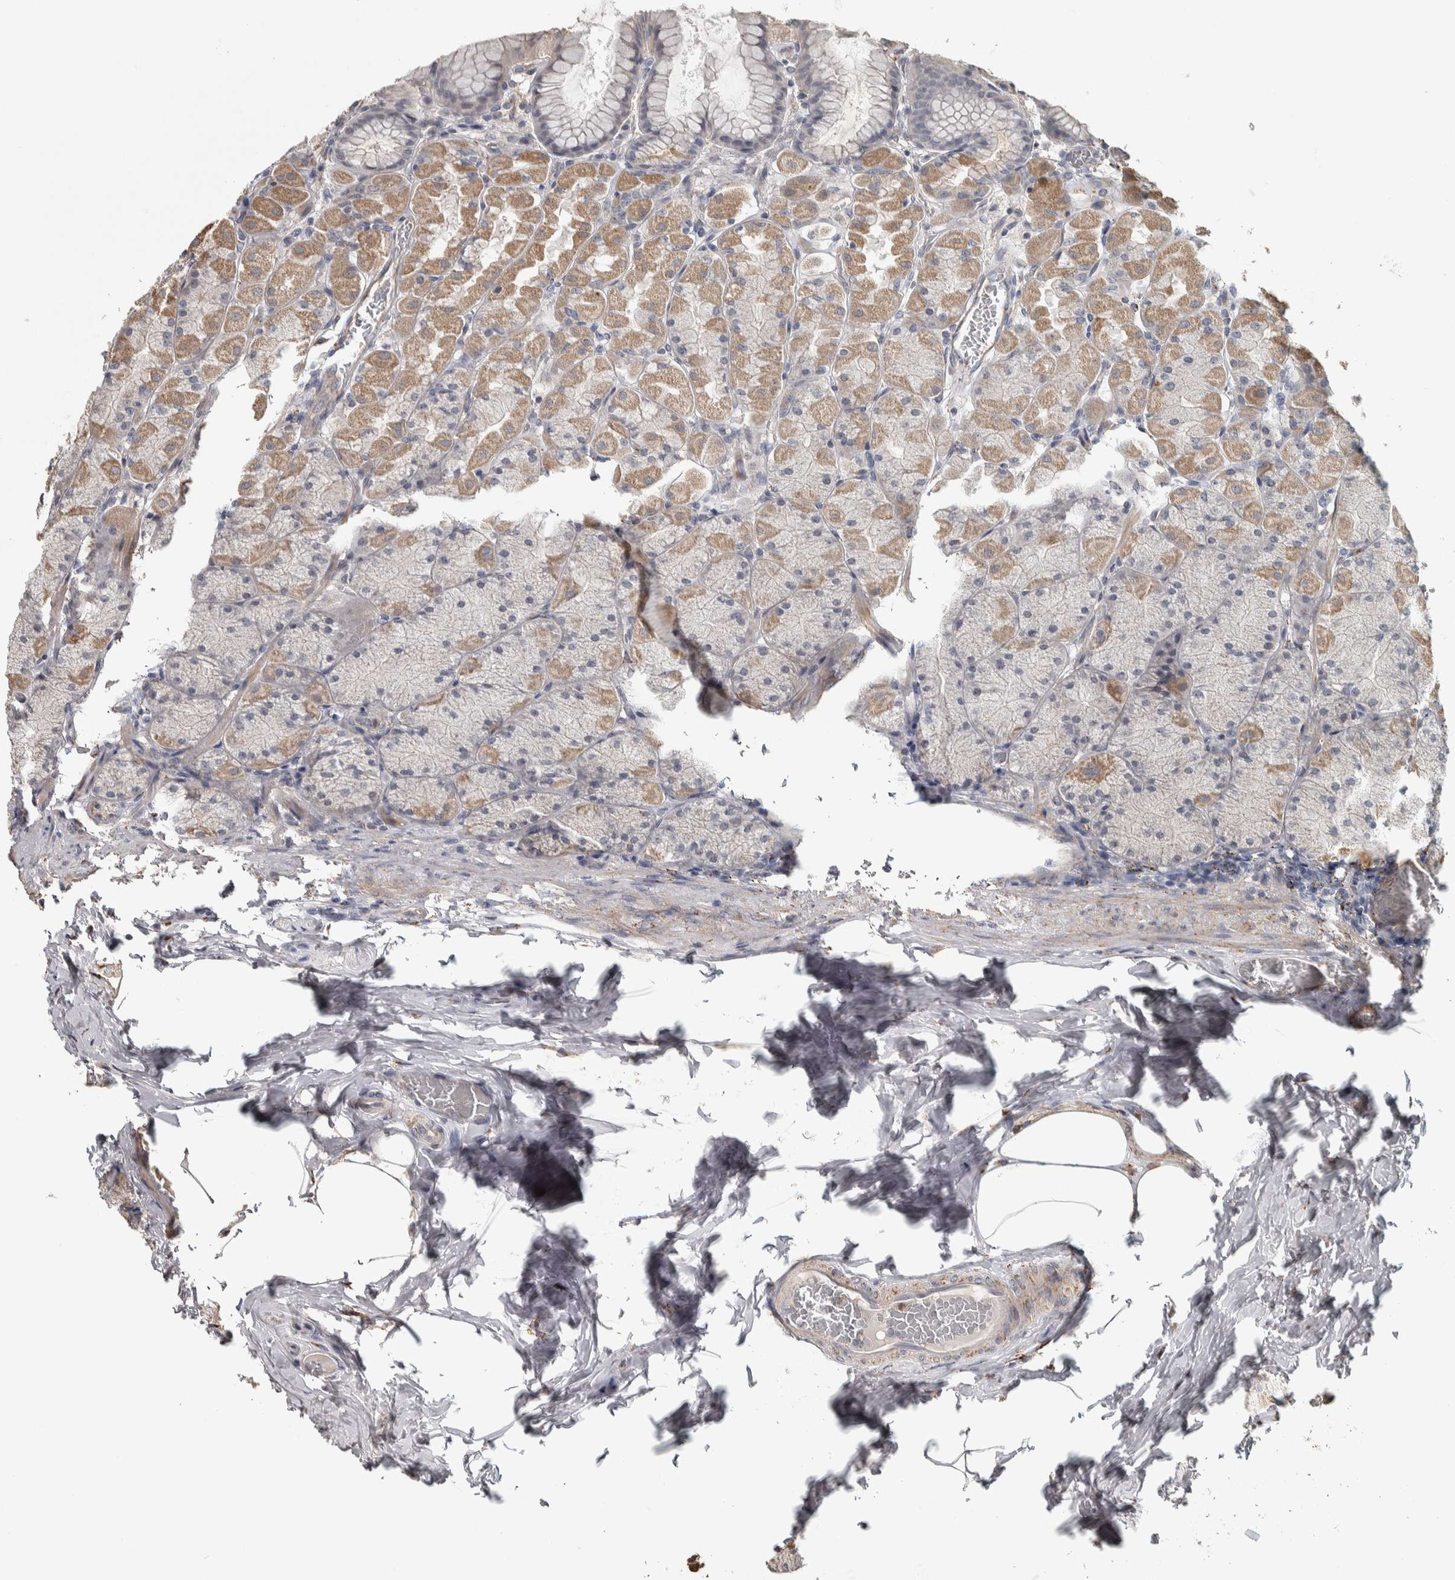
{"staining": {"intensity": "moderate", "quantity": "25%-75%", "location": "cytoplasmic/membranous"}, "tissue": "stomach", "cell_type": "Glandular cells", "image_type": "normal", "snomed": [{"axis": "morphology", "description": "Normal tissue, NOS"}, {"axis": "topography", "description": "Stomach, upper"}], "caption": "A brown stain labels moderate cytoplasmic/membranous staining of a protein in glandular cells of benign human stomach.", "gene": "FAM78A", "patient": {"sex": "female", "age": 56}}